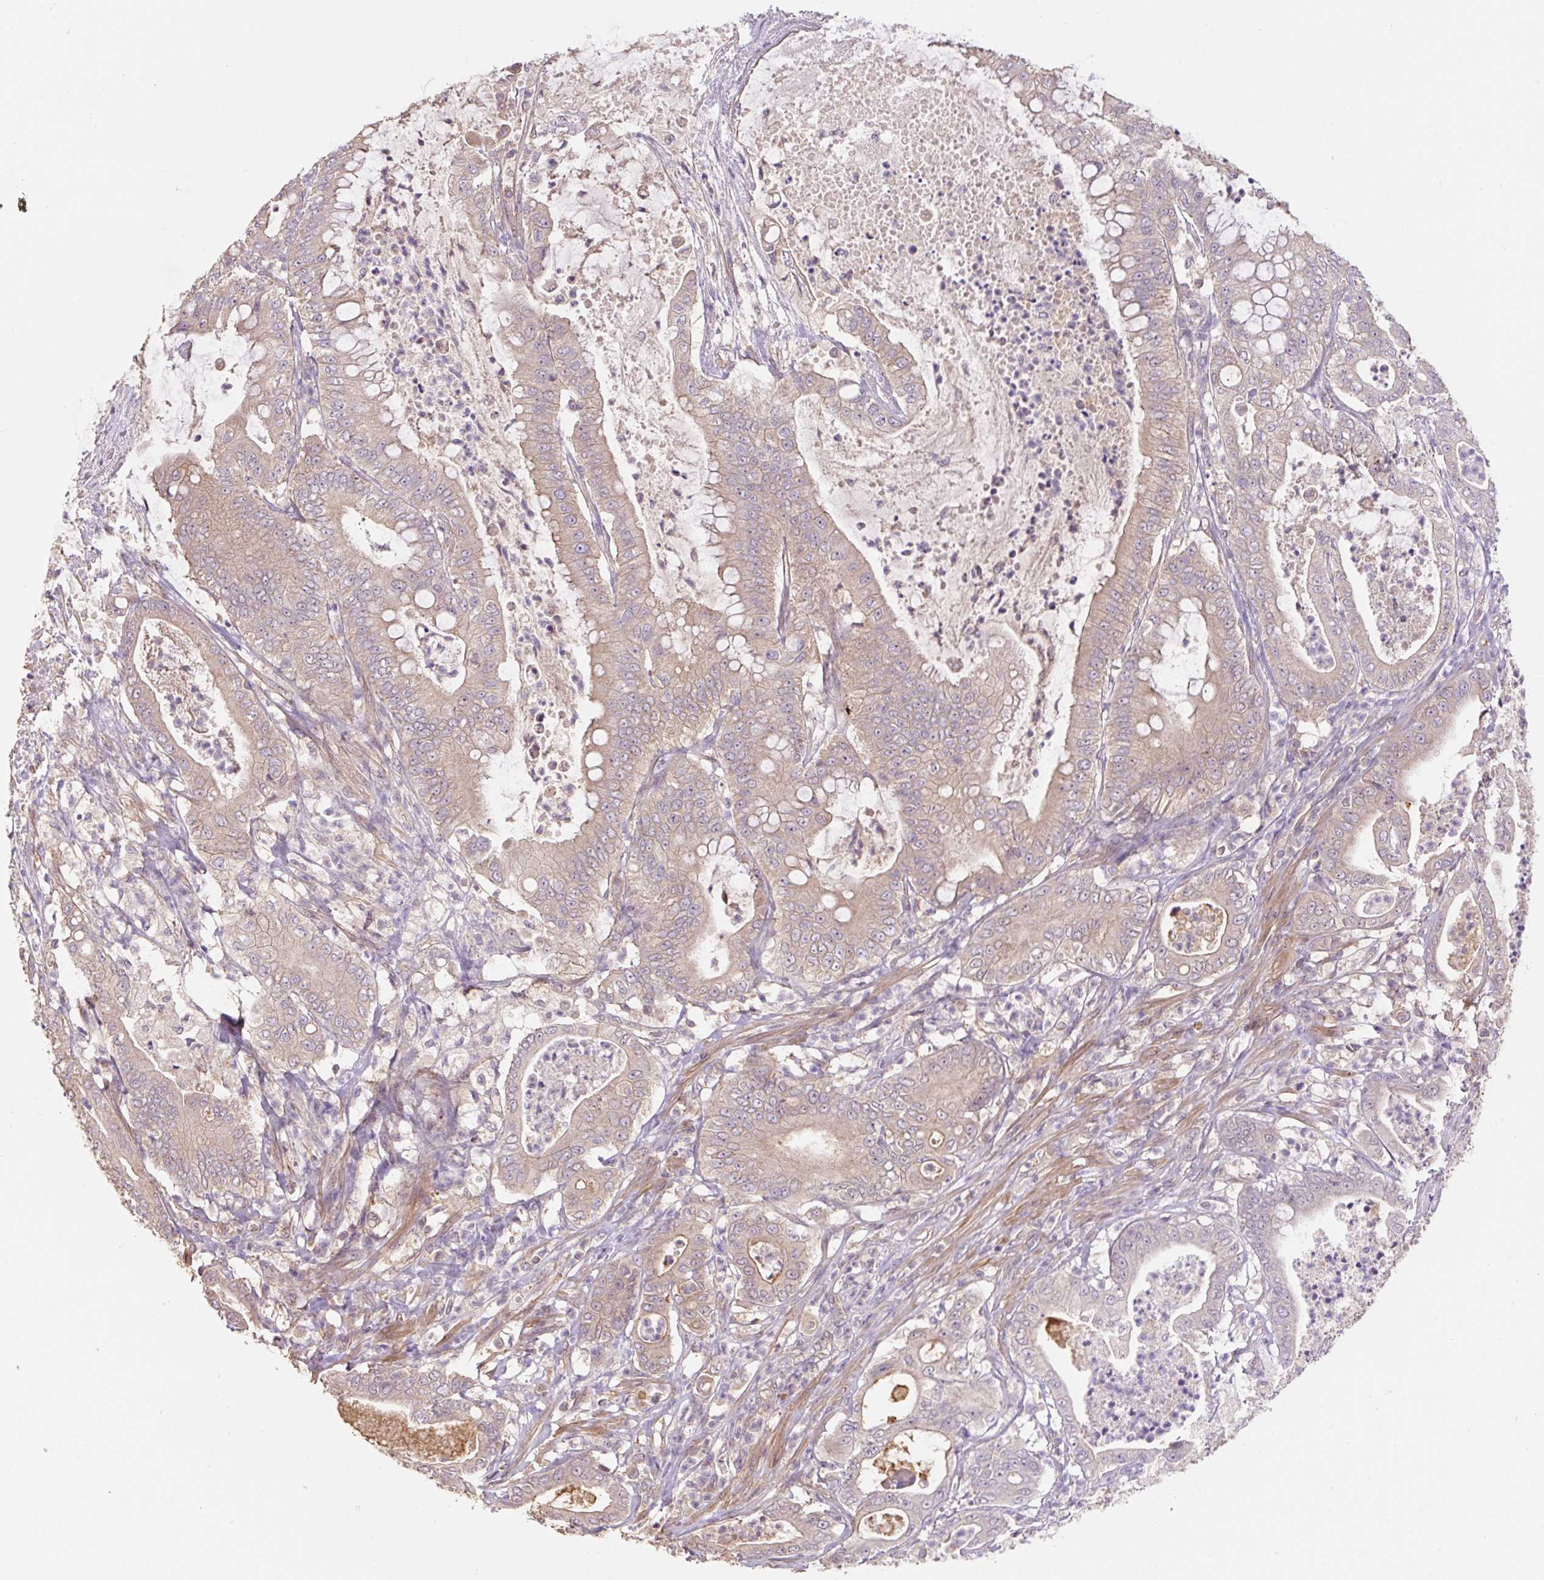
{"staining": {"intensity": "moderate", "quantity": ">75%", "location": "cytoplasmic/membranous"}, "tissue": "pancreatic cancer", "cell_type": "Tumor cells", "image_type": "cancer", "snomed": [{"axis": "morphology", "description": "Adenocarcinoma, NOS"}, {"axis": "topography", "description": "Pancreas"}], "caption": "IHC (DAB) staining of pancreatic cancer demonstrates moderate cytoplasmic/membranous protein positivity in about >75% of tumor cells.", "gene": "COX8A", "patient": {"sex": "male", "age": 71}}